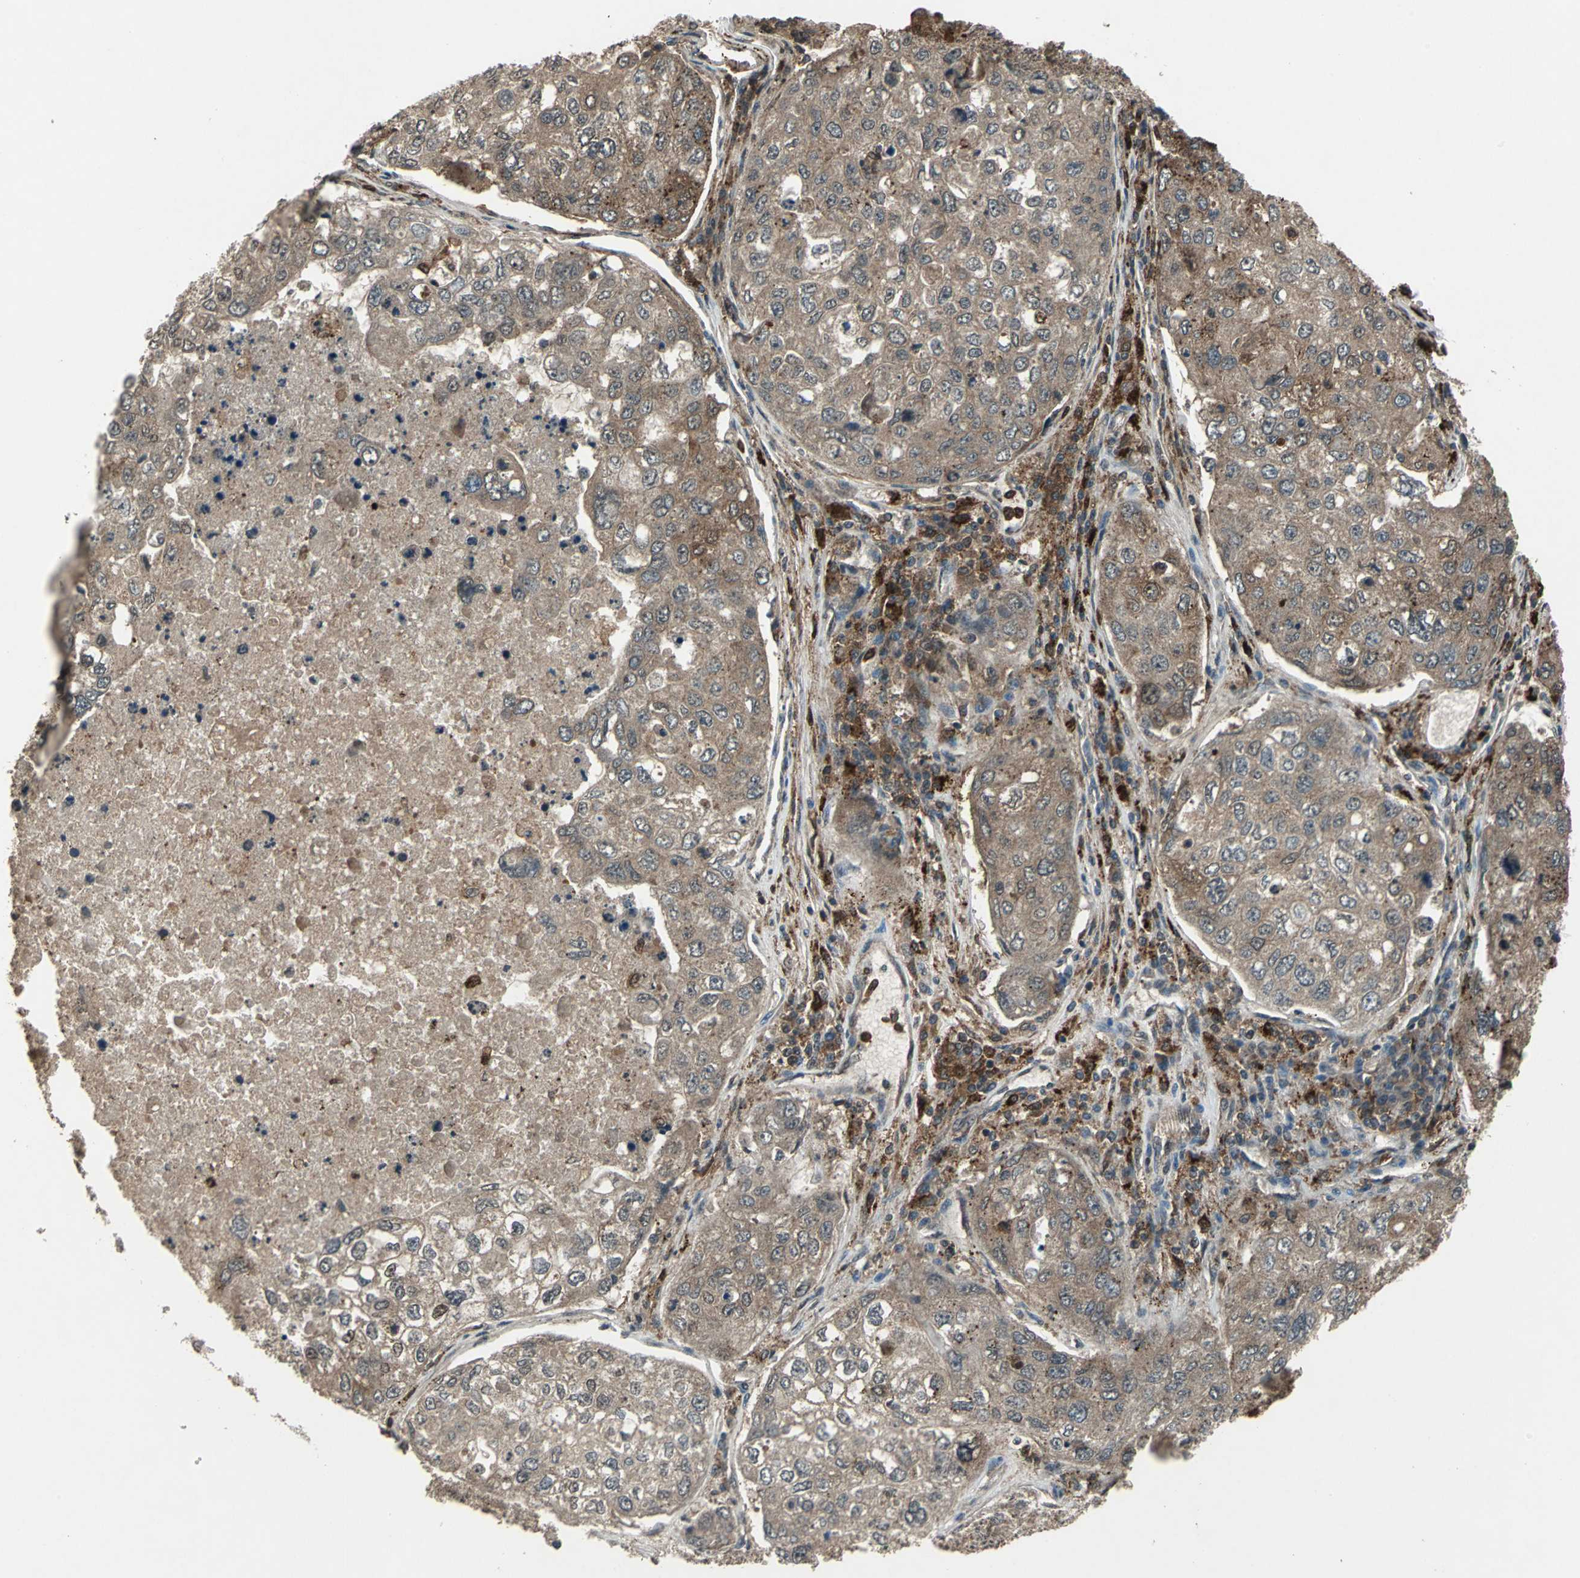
{"staining": {"intensity": "weak", "quantity": ">75%", "location": "cytoplasmic/membranous"}, "tissue": "urothelial cancer", "cell_type": "Tumor cells", "image_type": "cancer", "snomed": [{"axis": "morphology", "description": "Urothelial carcinoma, High grade"}, {"axis": "topography", "description": "Lymph node"}, {"axis": "topography", "description": "Urinary bladder"}], "caption": "Protein staining by immunohistochemistry (IHC) displays weak cytoplasmic/membranous staining in about >75% of tumor cells in urothelial cancer. The staining is performed using DAB brown chromogen to label protein expression. The nuclei are counter-stained blue using hematoxylin.", "gene": "PYCARD", "patient": {"sex": "male", "age": 51}}